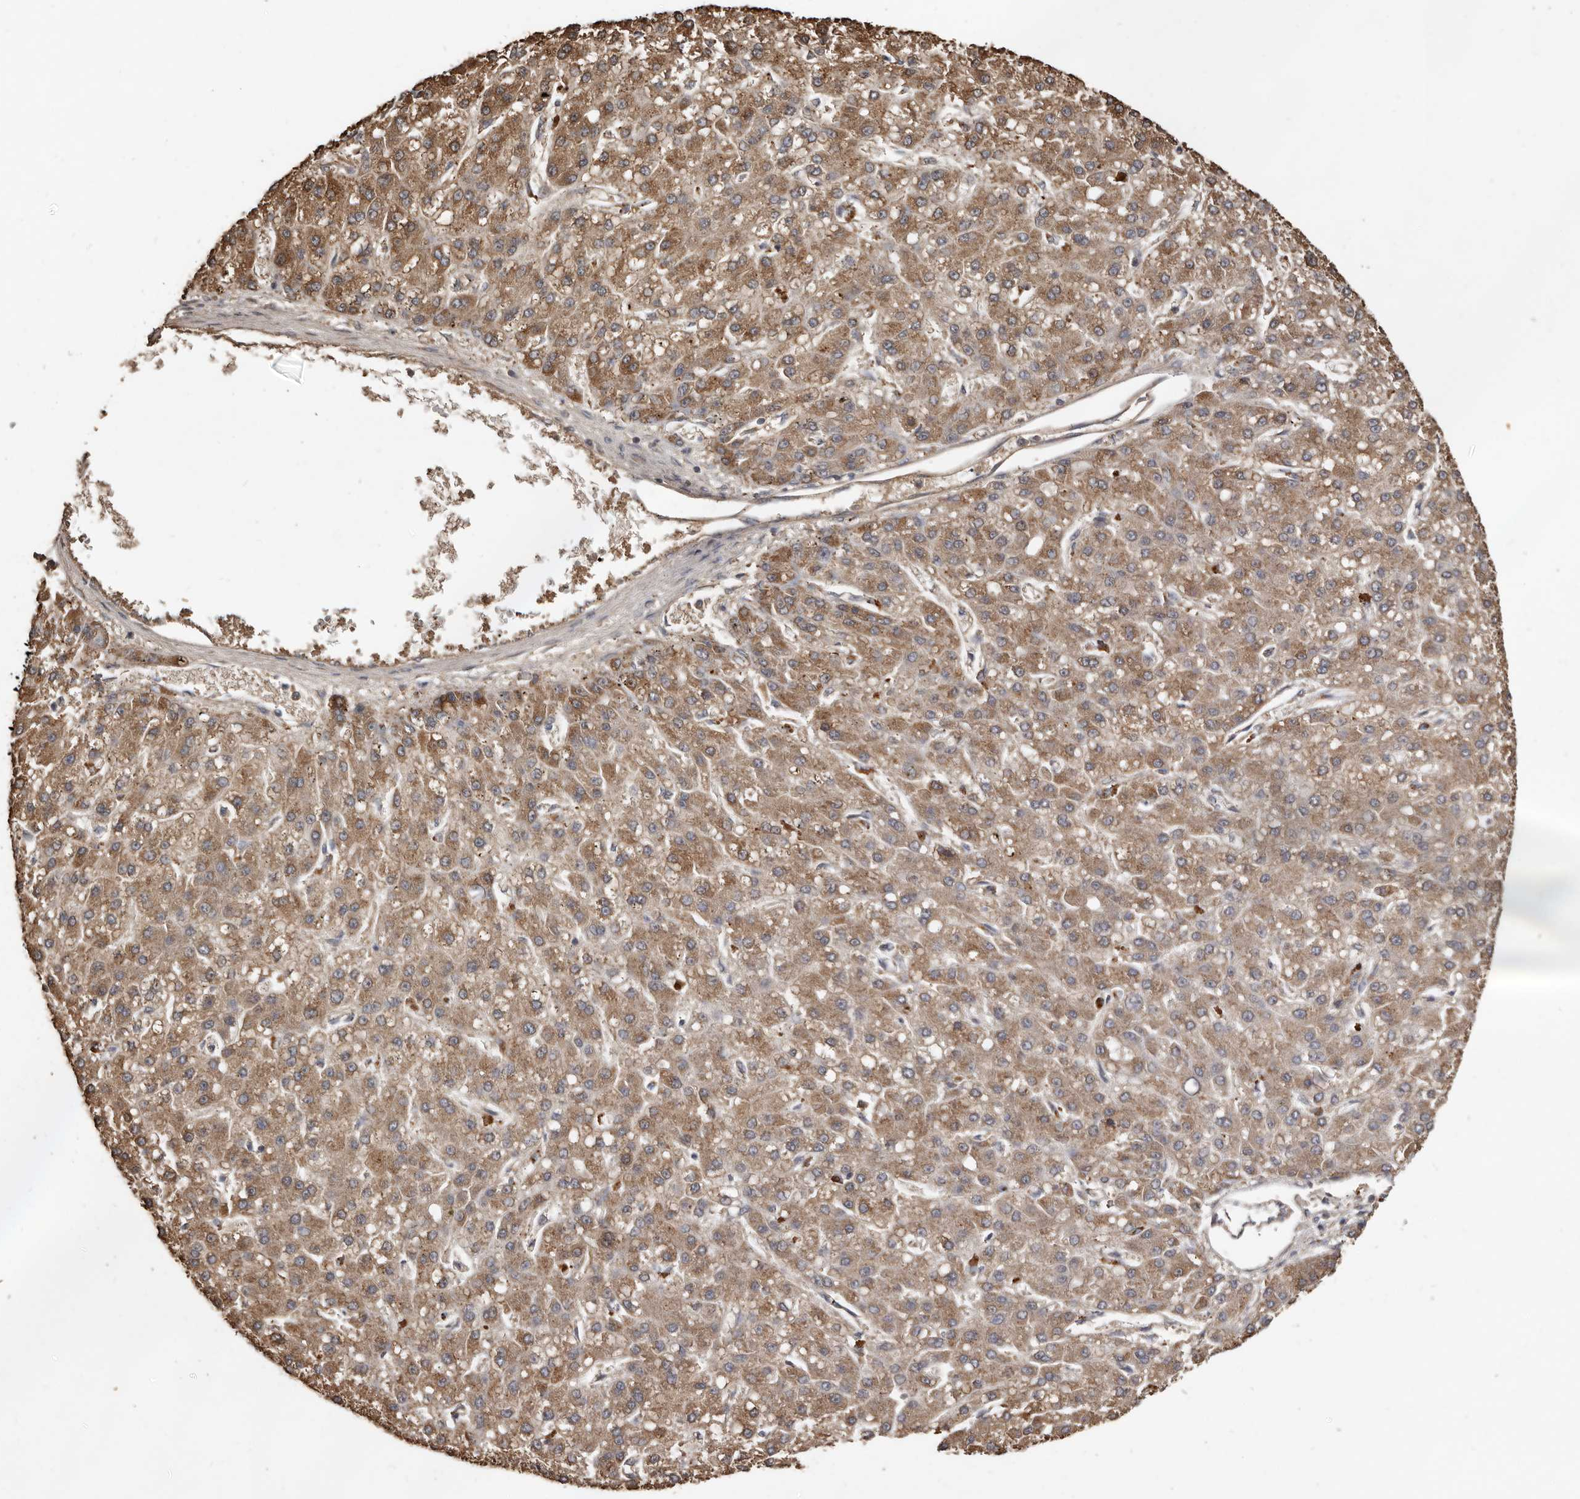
{"staining": {"intensity": "moderate", "quantity": ">75%", "location": "cytoplasmic/membranous"}, "tissue": "liver cancer", "cell_type": "Tumor cells", "image_type": "cancer", "snomed": [{"axis": "morphology", "description": "Carcinoma, Hepatocellular, NOS"}, {"axis": "topography", "description": "Liver"}], "caption": "Immunohistochemistry (IHC) (DAB (3,3'-diaminobenzidine)) staining of liver hepatocellular carcinoma demonstrates moderate cytoplasmic/membranous protein staining in approximately >75% of tumor cells. The staining is performed using DAB (3,3'-diaminobenzidine) brown chromogen to label protein expression. The nuclei are counter-stained blue using hematoxylin.", "gene": "FLCN", "patient": {"sex": "male", "age": 67}}